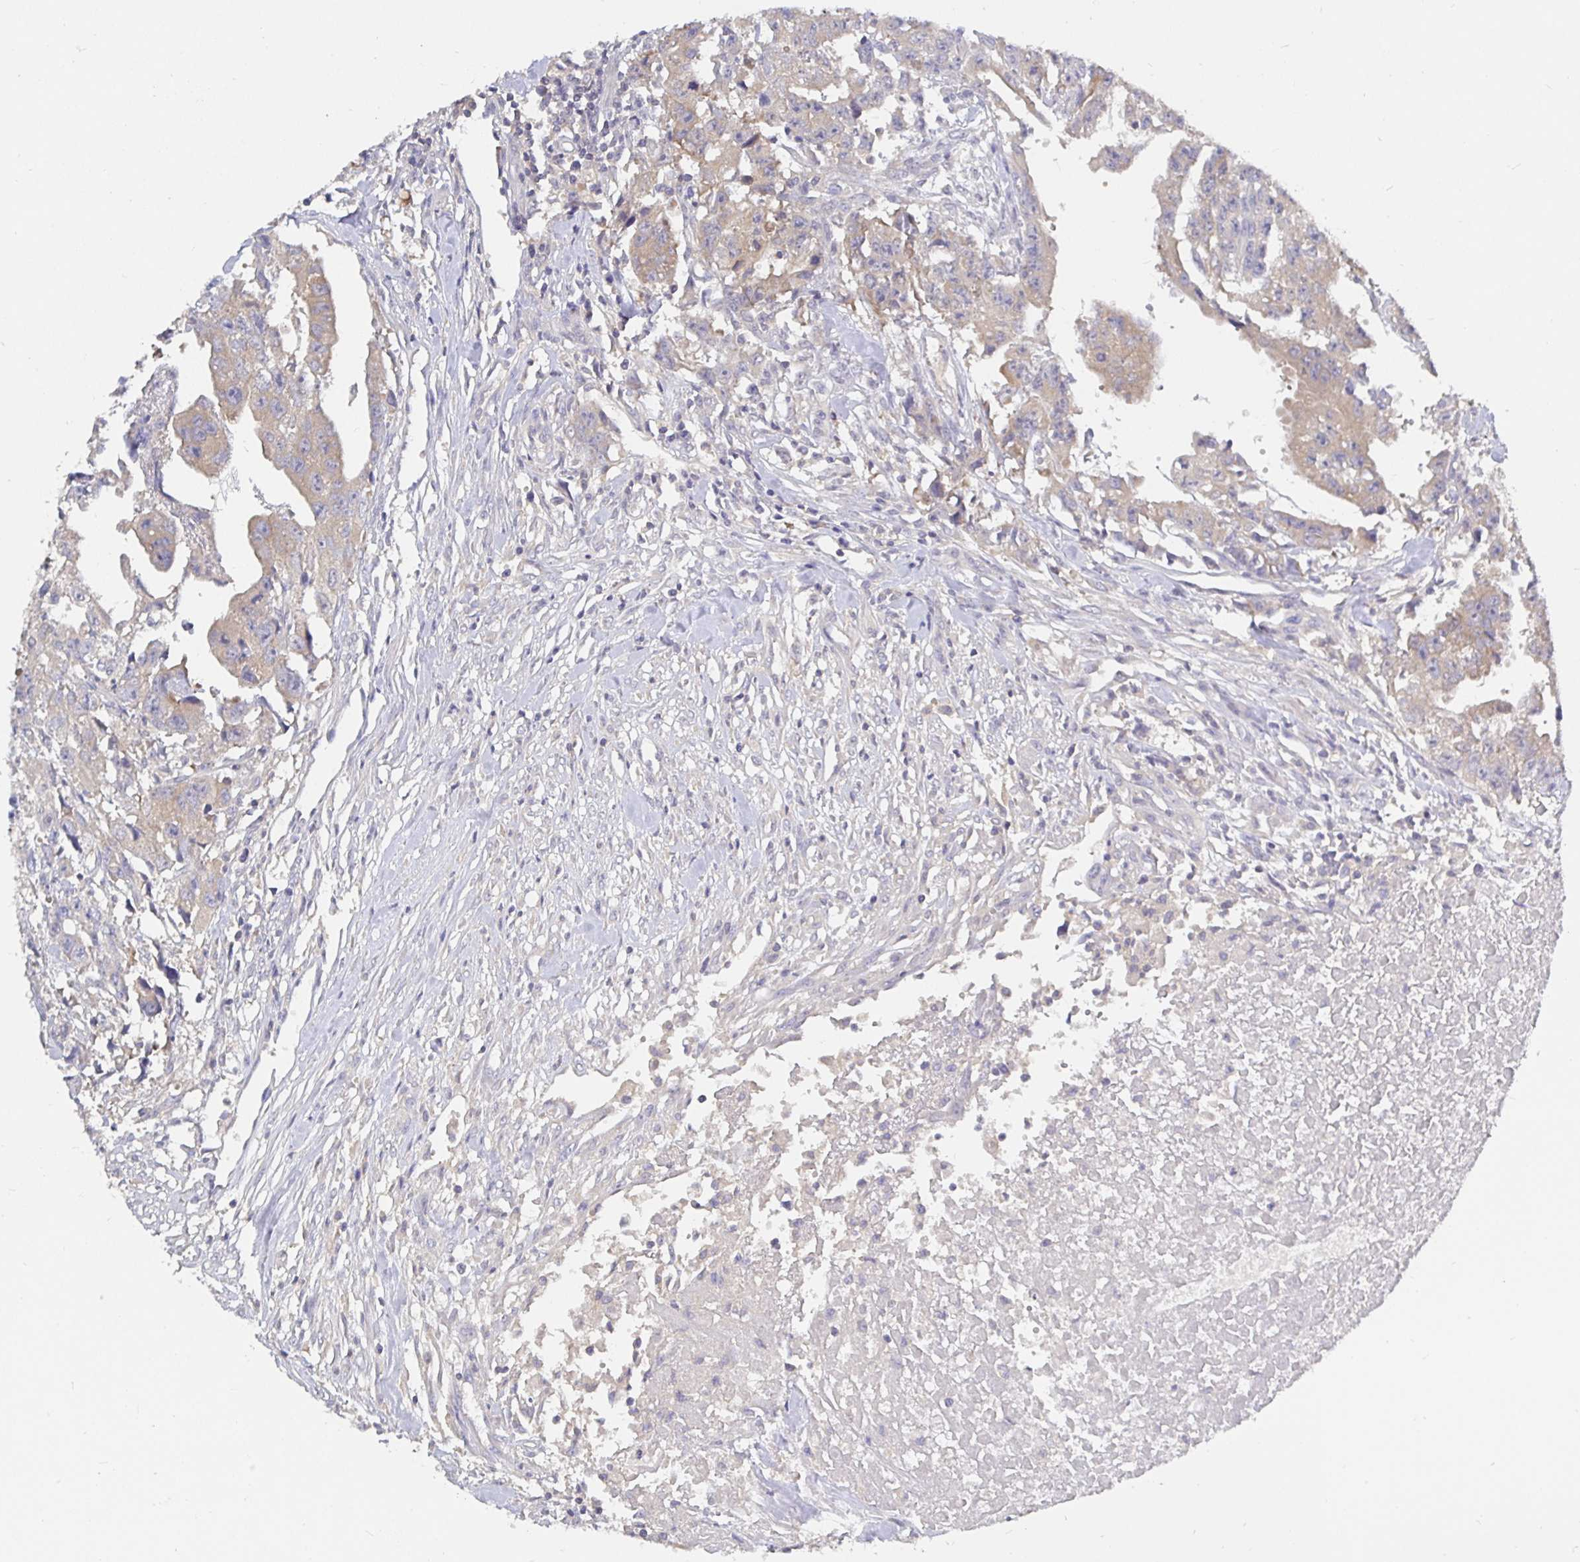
{"staining": {"intensity": "weak", "quantity": ">75%", "location": "cytoplasmic/membranous"}, "tissue": "testis cancer", "cell_type": "Tumor cells", "image_type": "cancer", "snomed": [{"axis": "morphology", "description": "Carcinoma, Embryonal, NOS"}, {"axis": "morphology", "description": "Teratoma, malignant, NOS"}, {"axis": "topography", "description": "Testis"}], "caption": "Tumor cells reveal low levels of weak cytoplasmic/membranous staining in approximately >75% of cells in testis cancer (malignant teratoma).", "gene": "KIF21A", "patient": {"sex": "male", "age": 24}}